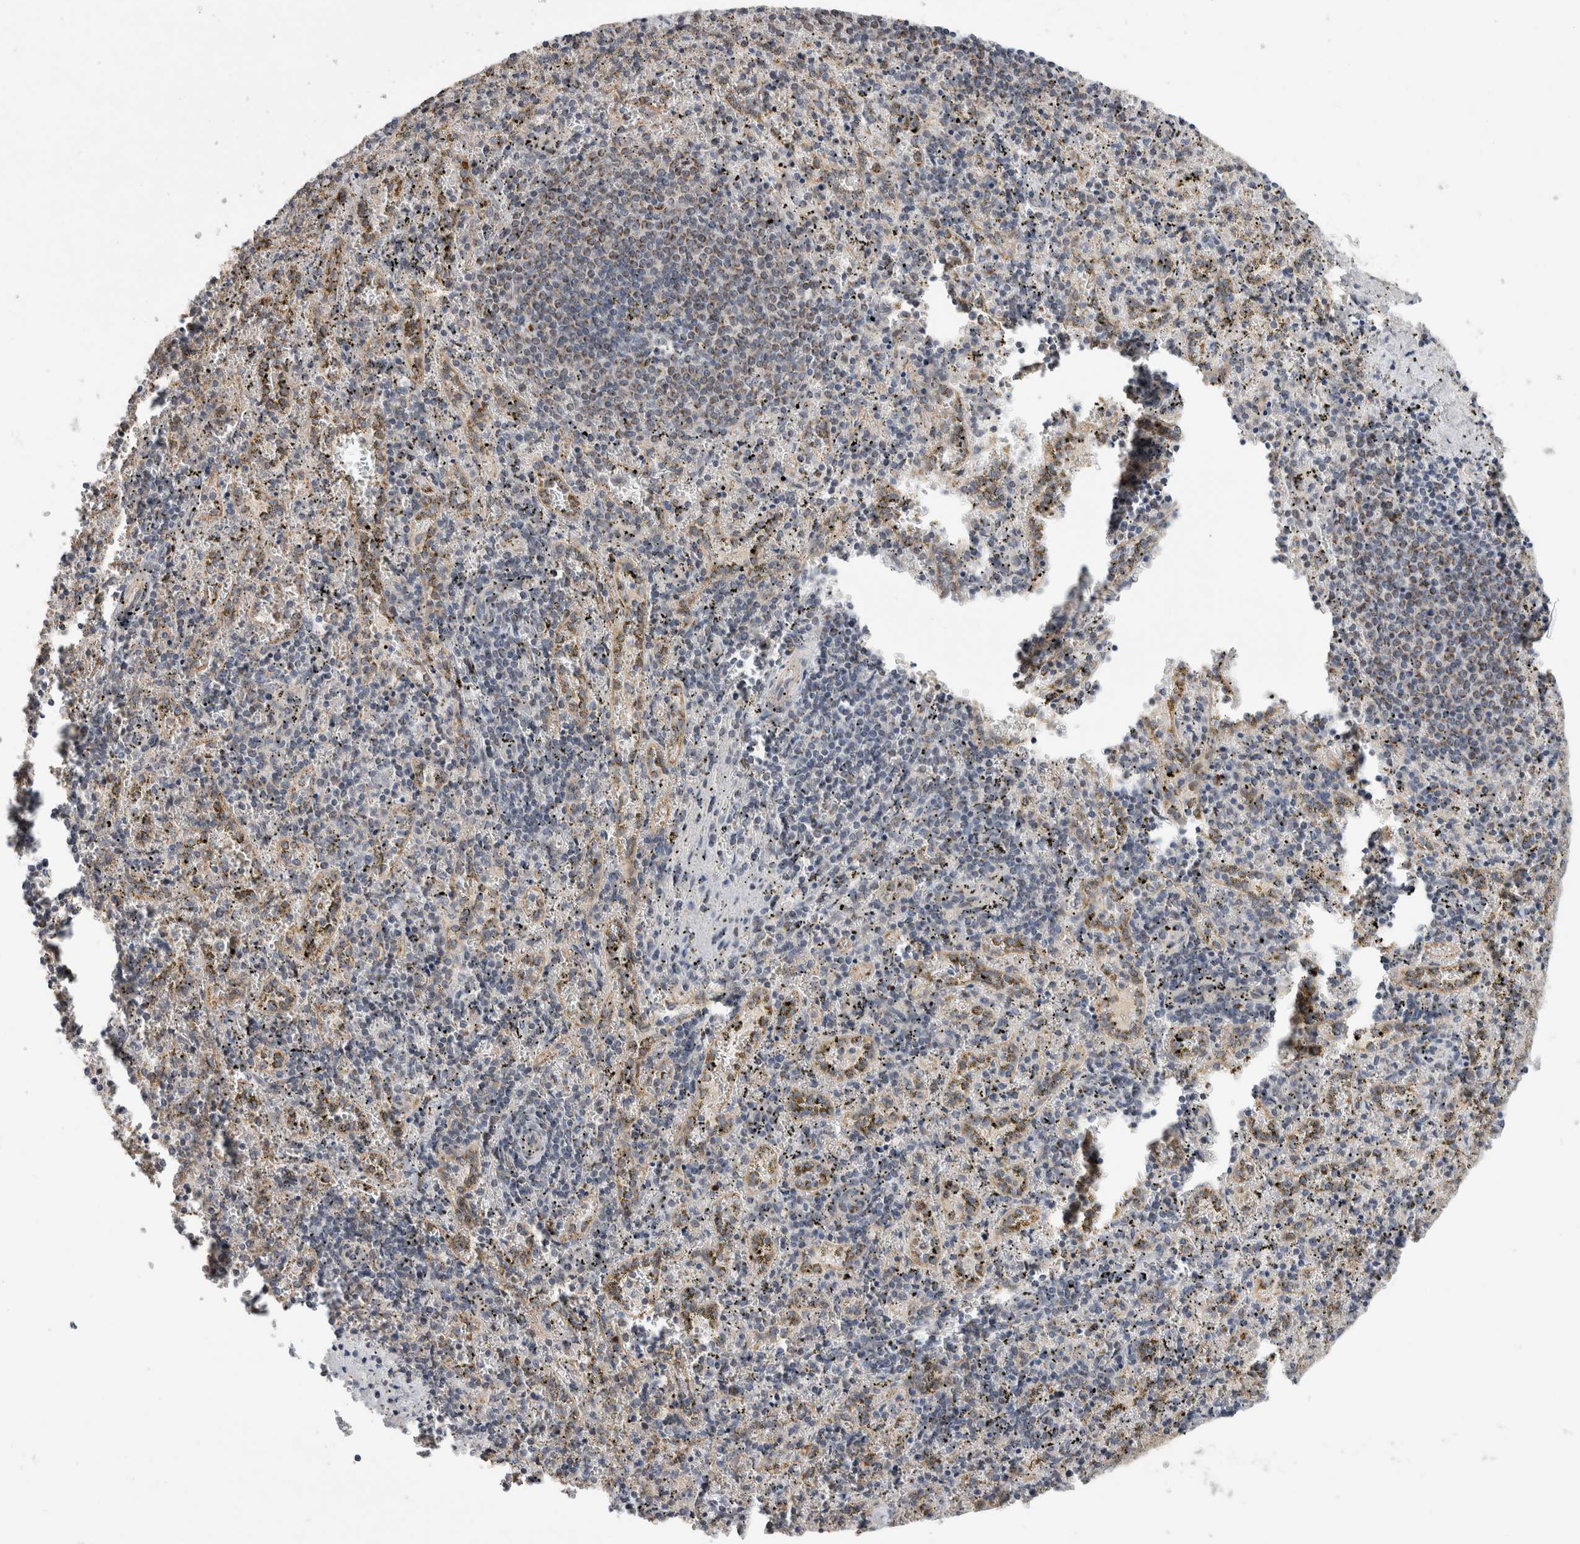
{"staining": {"intensity": "negative", "quantity": "none", "location": "none"}, "tissue": "spleen", "cell_type": "Cells in red pulp", "image_type": "normal", "snomed": [{"axis": "morphology", "description": "Normal tissue, NOS"}, {"axis": "topography", "description": "Spleen"}], "caption": "Human spleen stained for a protein using immunohistochemistry (IHC) demonstrates no expression in cells in red pulp.", "gene": "MRPL37", "patient": {"sex": "male", "age": 11}}